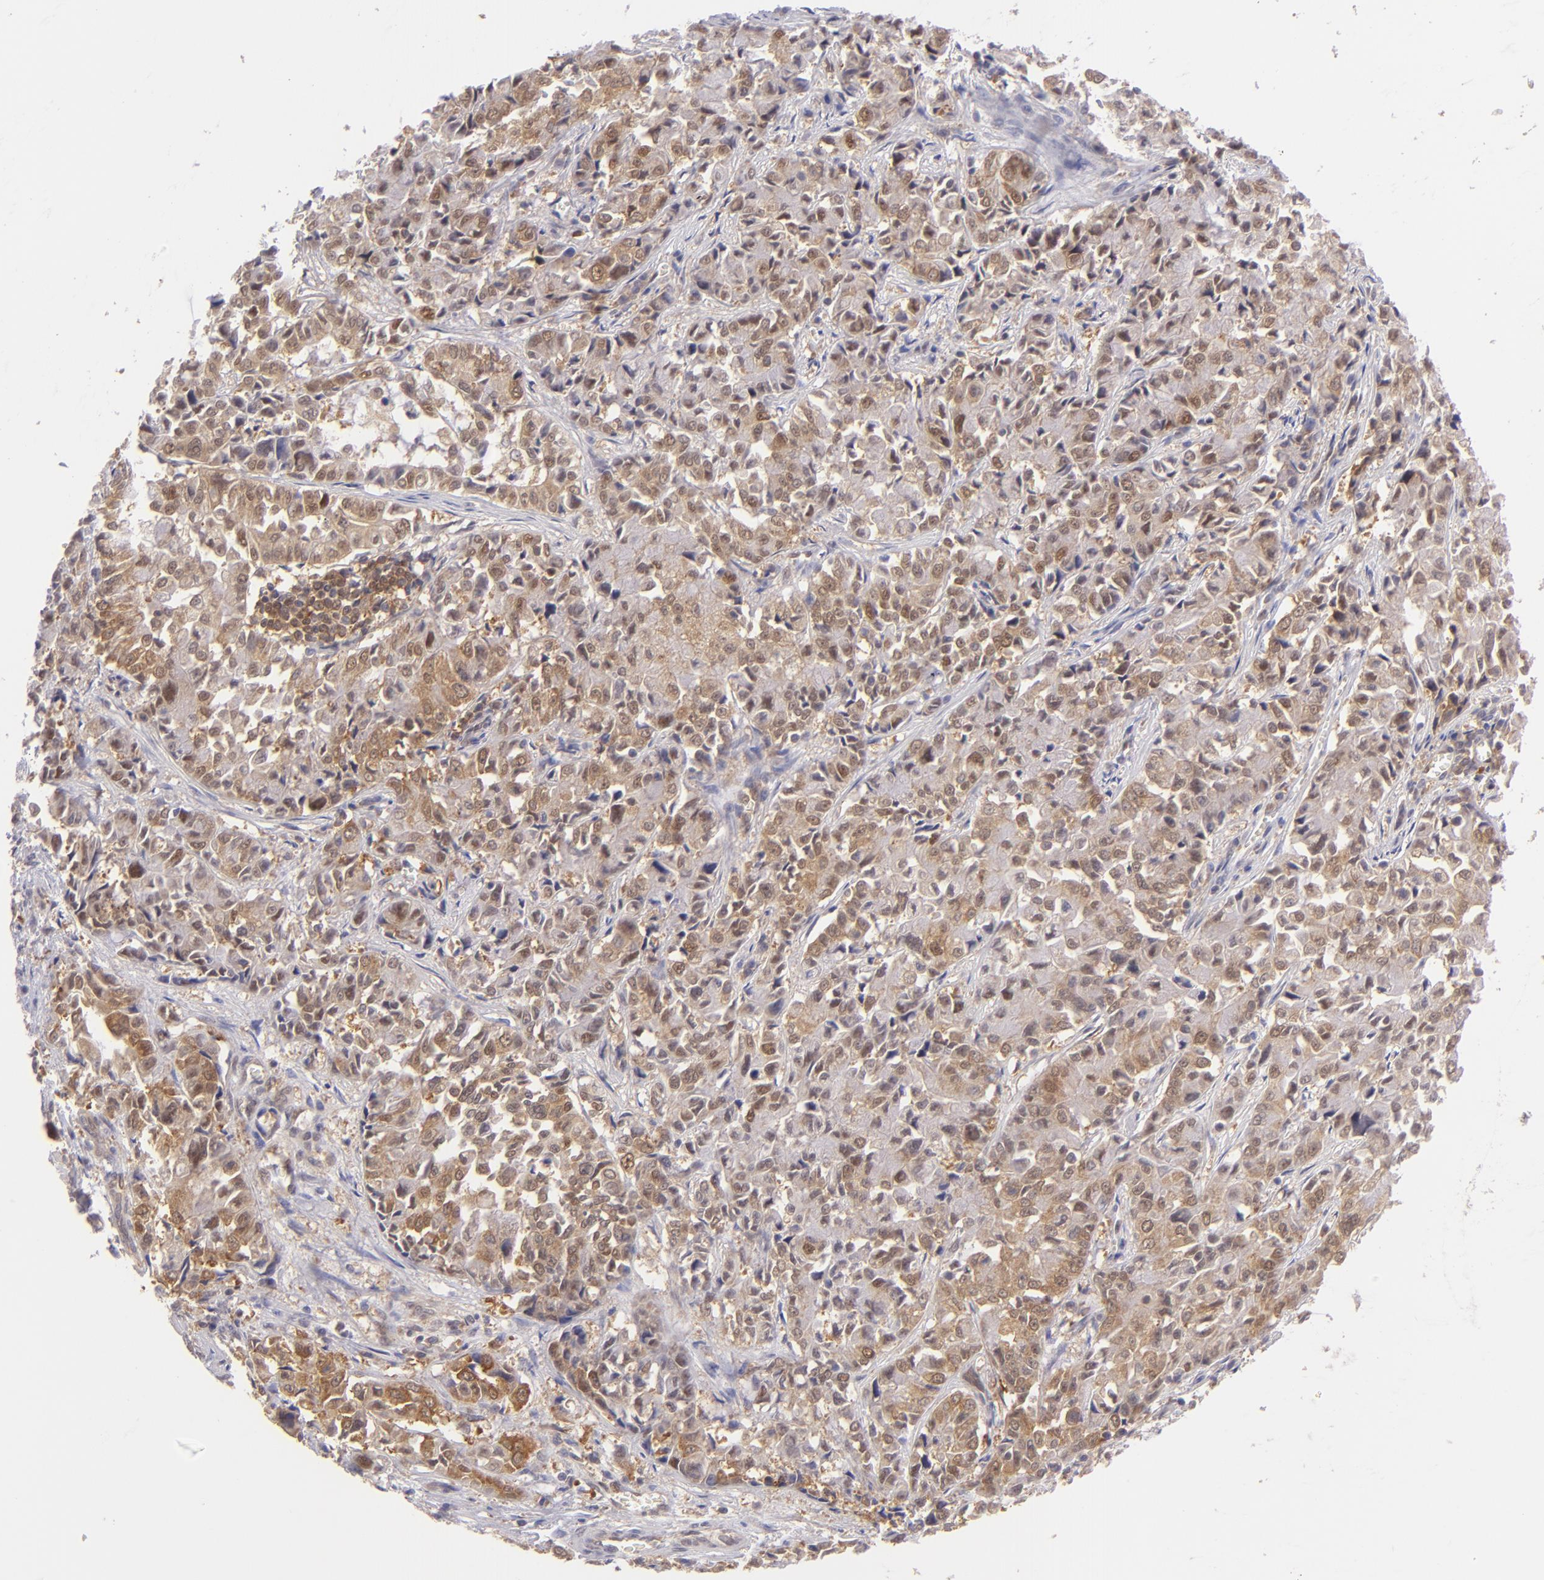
{"staining": {"intensity": "weak", "quantity": ">75%", "location": "cytoplasmic/membranous"}, "tissue": "pancreatic cancer", "cell_type": "Tumor cells", "image_type": "cancer", "snomed": [{"axis": "morphology", "description": "Adenocarcinoma, NOS"}, {"axis": "topography", "description": "Pancreas"}], "caption": "Immunohistochemistry photomicrograph of neoplastic tissue: pancreatic cancer stained using IHC shows low levels of weak protein expression localized specifically in the cytoplasmic/membranous of tumor cells, appearing as a cytoplasmic/membranous brown color.", "gene": "PTPN13", "patient": {"sex": "female", "age": 52}}